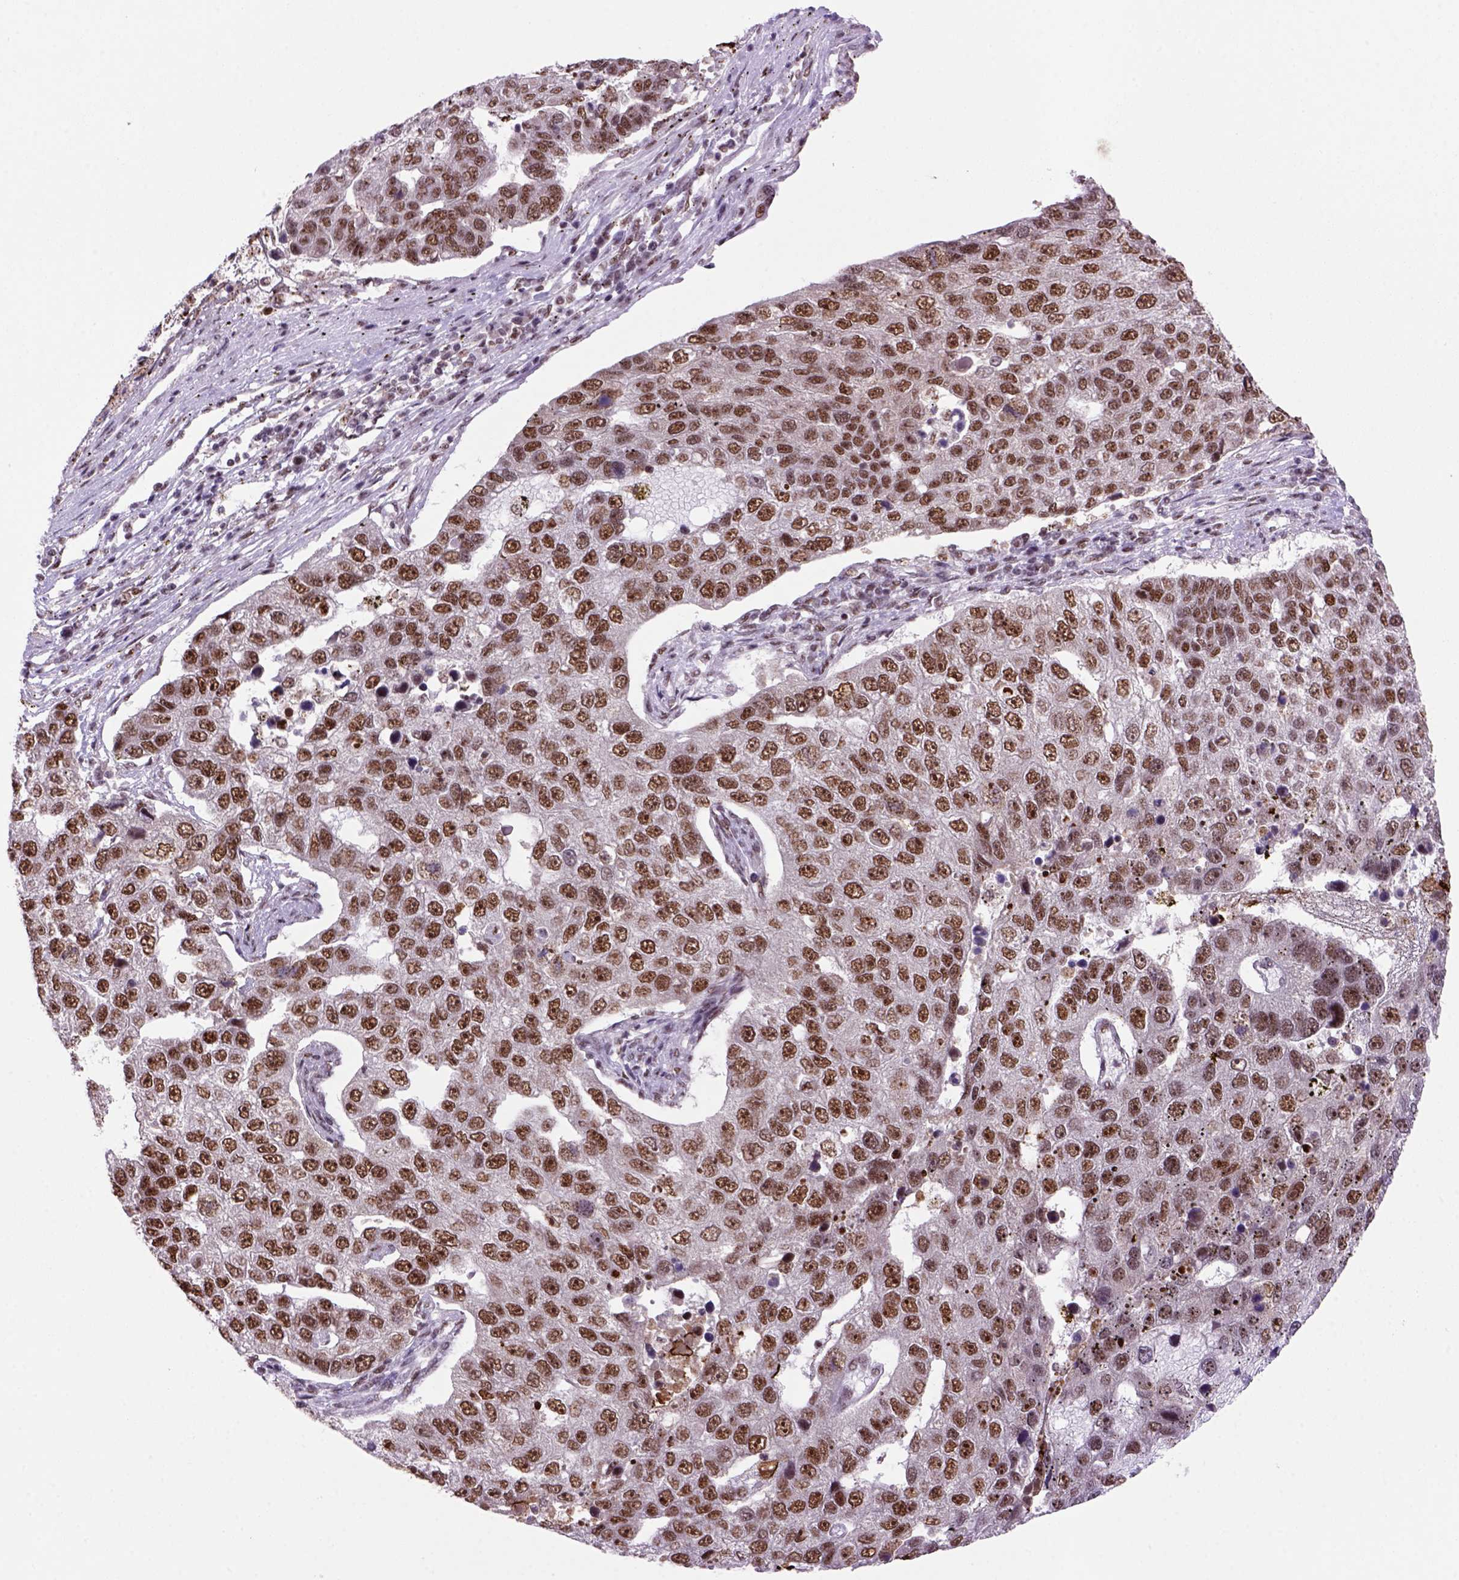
{"staining": {"intensity": "moderate", "quantity": ">75%", "location": "nuclear"}, "tissue": "pancreatic cancer", "cell_type": "Tumor cells", "image_type": "cancer", "snomed": [{"axis": "morphology", "description": "Adenocarcinoma, NOS"}, {"axis": "topography", "description": "Pancreas"}], "caption": "Moderate nuclear expression is seen in approximately >75% of tumor cells in pancreatic cancer (adenocarcinoma). (Brightfield microscopy of DAB IHC at high magnification).", "gene": "NSMCE2", "patient": {"sex": "female", "age": 61}}